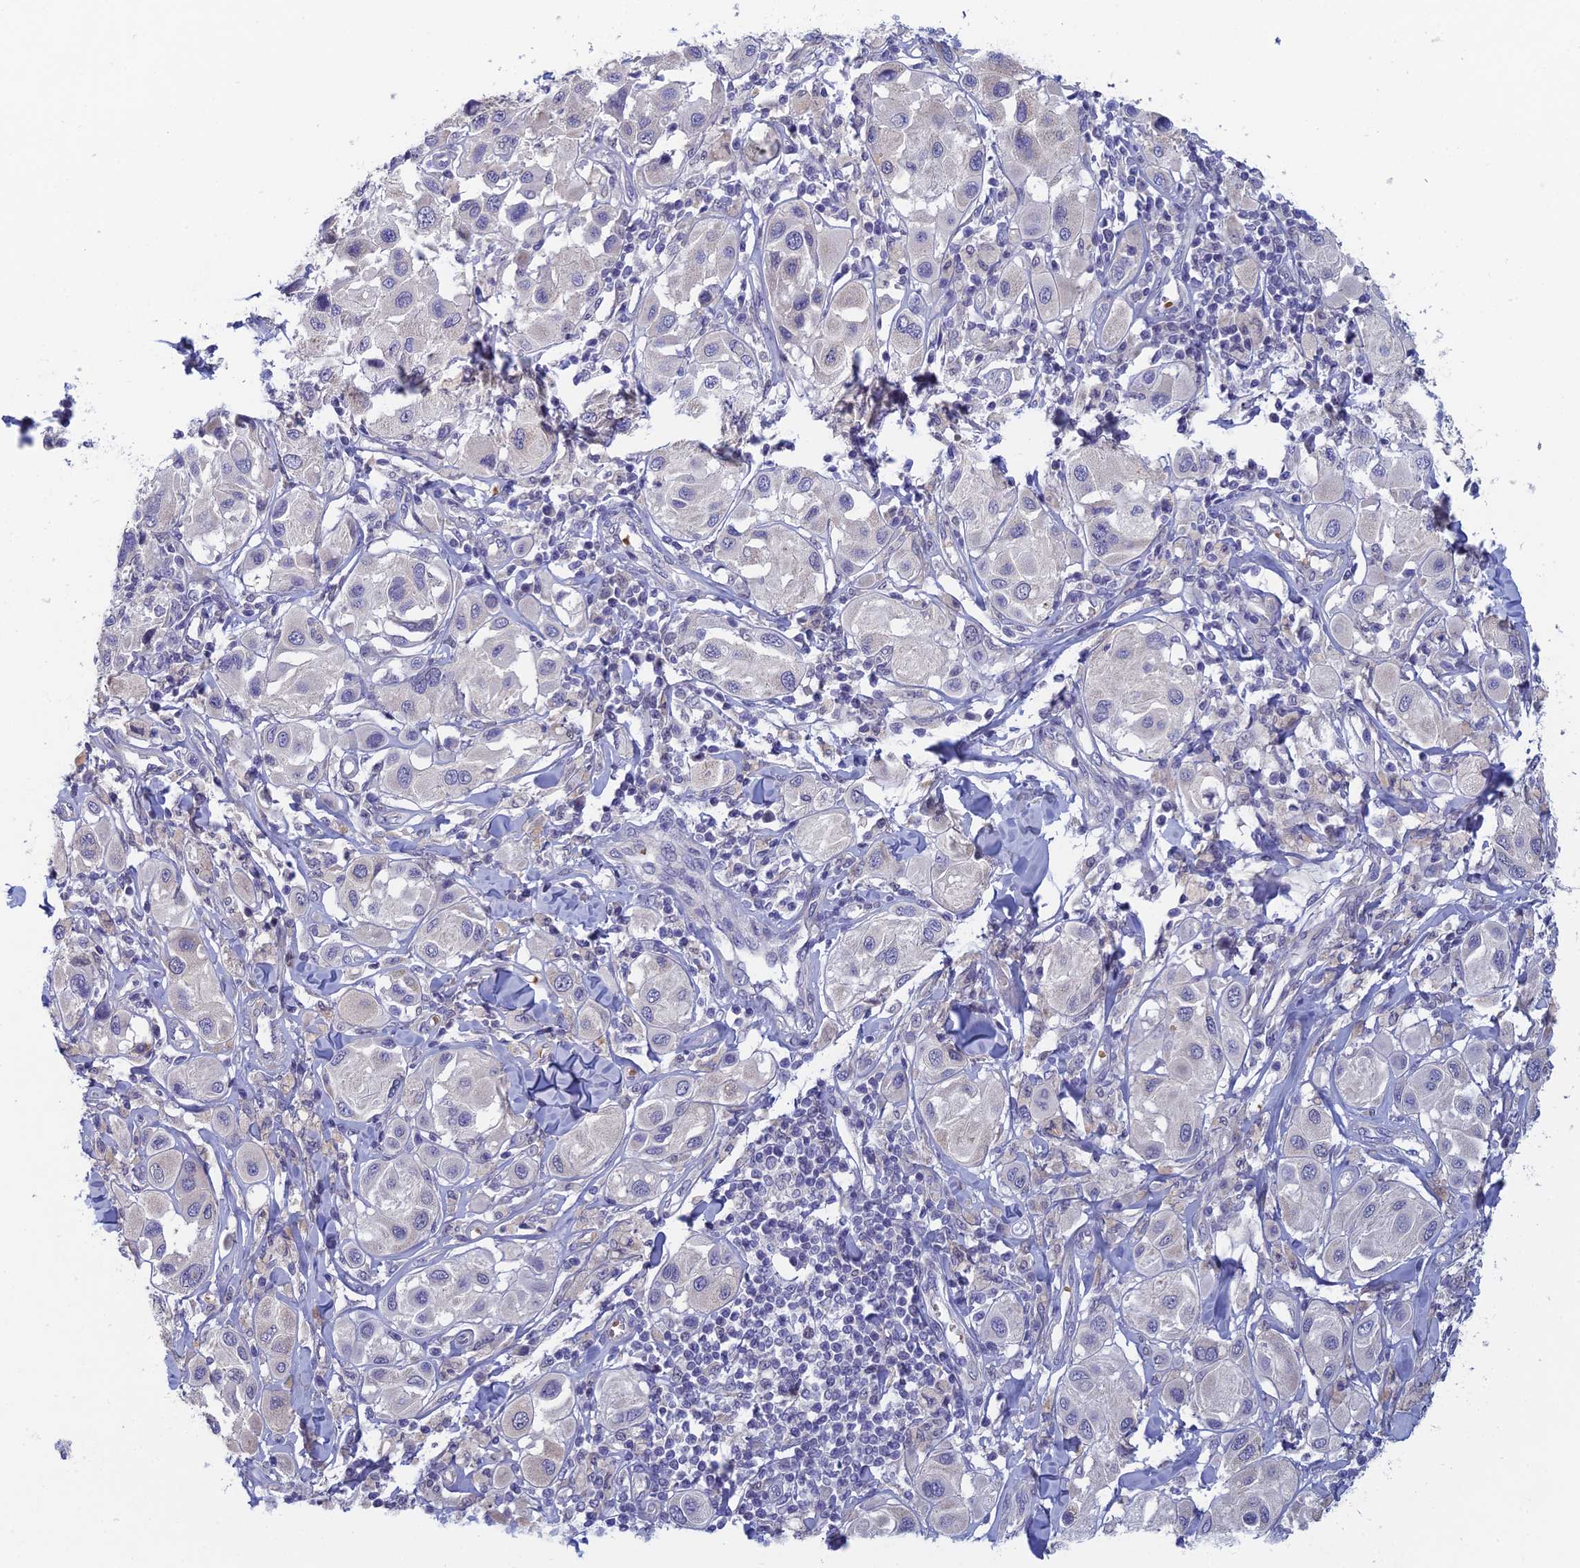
{"staining": {"intensity": "negative", "quantity": "none", "location": "none"}, "tissue": "melanoma", "cell_type": "Tumor cells", "image_type": "cancer", "snomed": [{"axis": "morphology", "description": "Malignant melanoma, Metastatic site"}, {"axis": "topography", "description": "Skin"}], "caption": "IHC of malignant melanoma (metastatic site) shows no staining in tumor cells.", "gene": "GIPC1", "patient": {"sex": "male", "age": 41}}